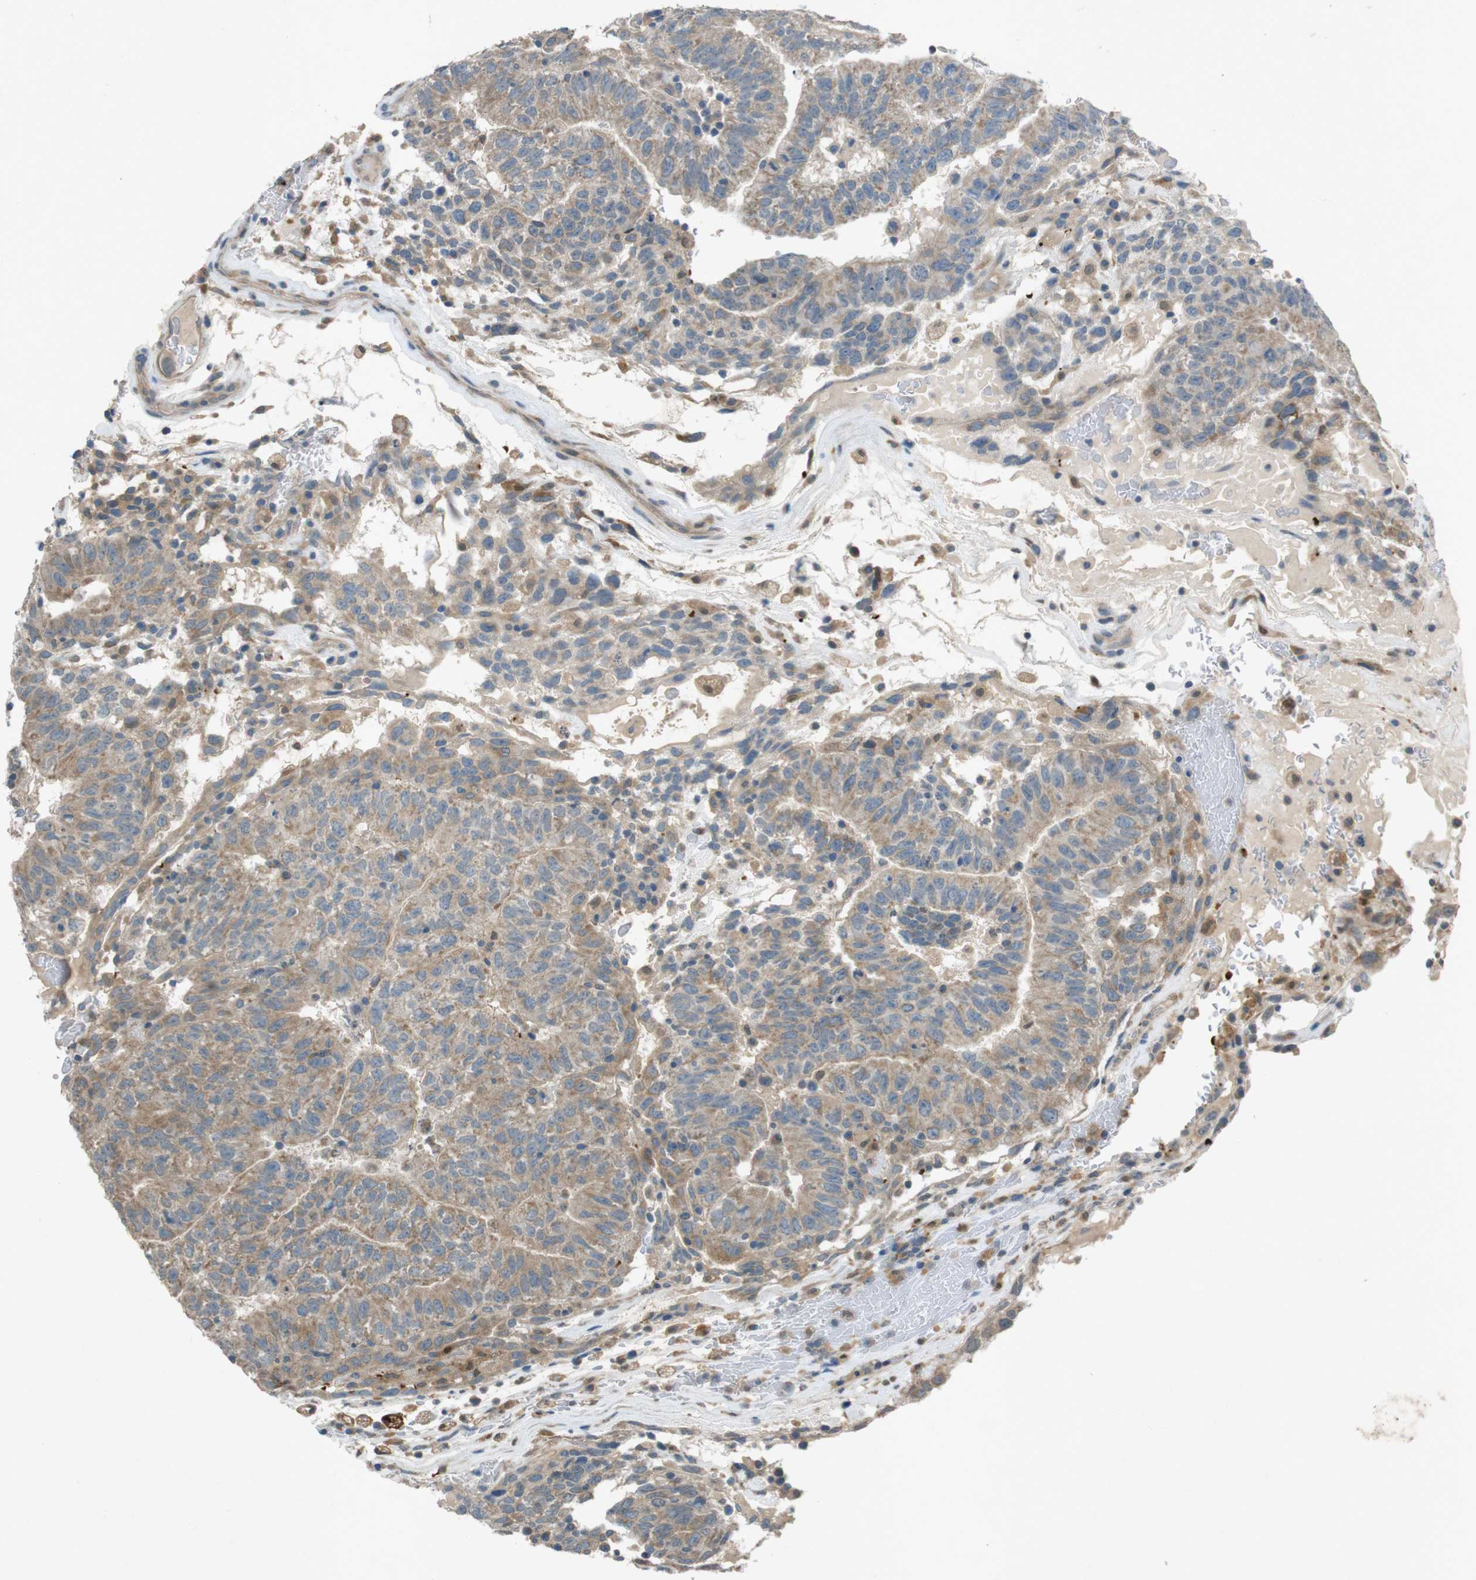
{"staining": {"intensity": "moderate", "quantity": ">75%", "location": "cytoplasmic/membranous"}, "tissue": "testis cancer", "cell_type": "Tumor cells", "image_type": "cancer", "snomed": [{"axis": "morphology", "description": "Seminoma, NOS"}, {"axis": "morphology", "description": "Carcinoma, Embryonal, NOS"}, {"axis": "topography", "description": "Testis"}], "caption": "Immunohistochemistry histopathology image of neoplastic tissue: human testis cancer stained using immunohistochemistry reveals medium levels of moderate protein expression localized specifically in the cytoplasmic/membranous of tumor cells, appearing as a cytoplasmic/membranous brown color.", "gene": "TMEM41B", "patient": {"sex": "male", "age": 52}}